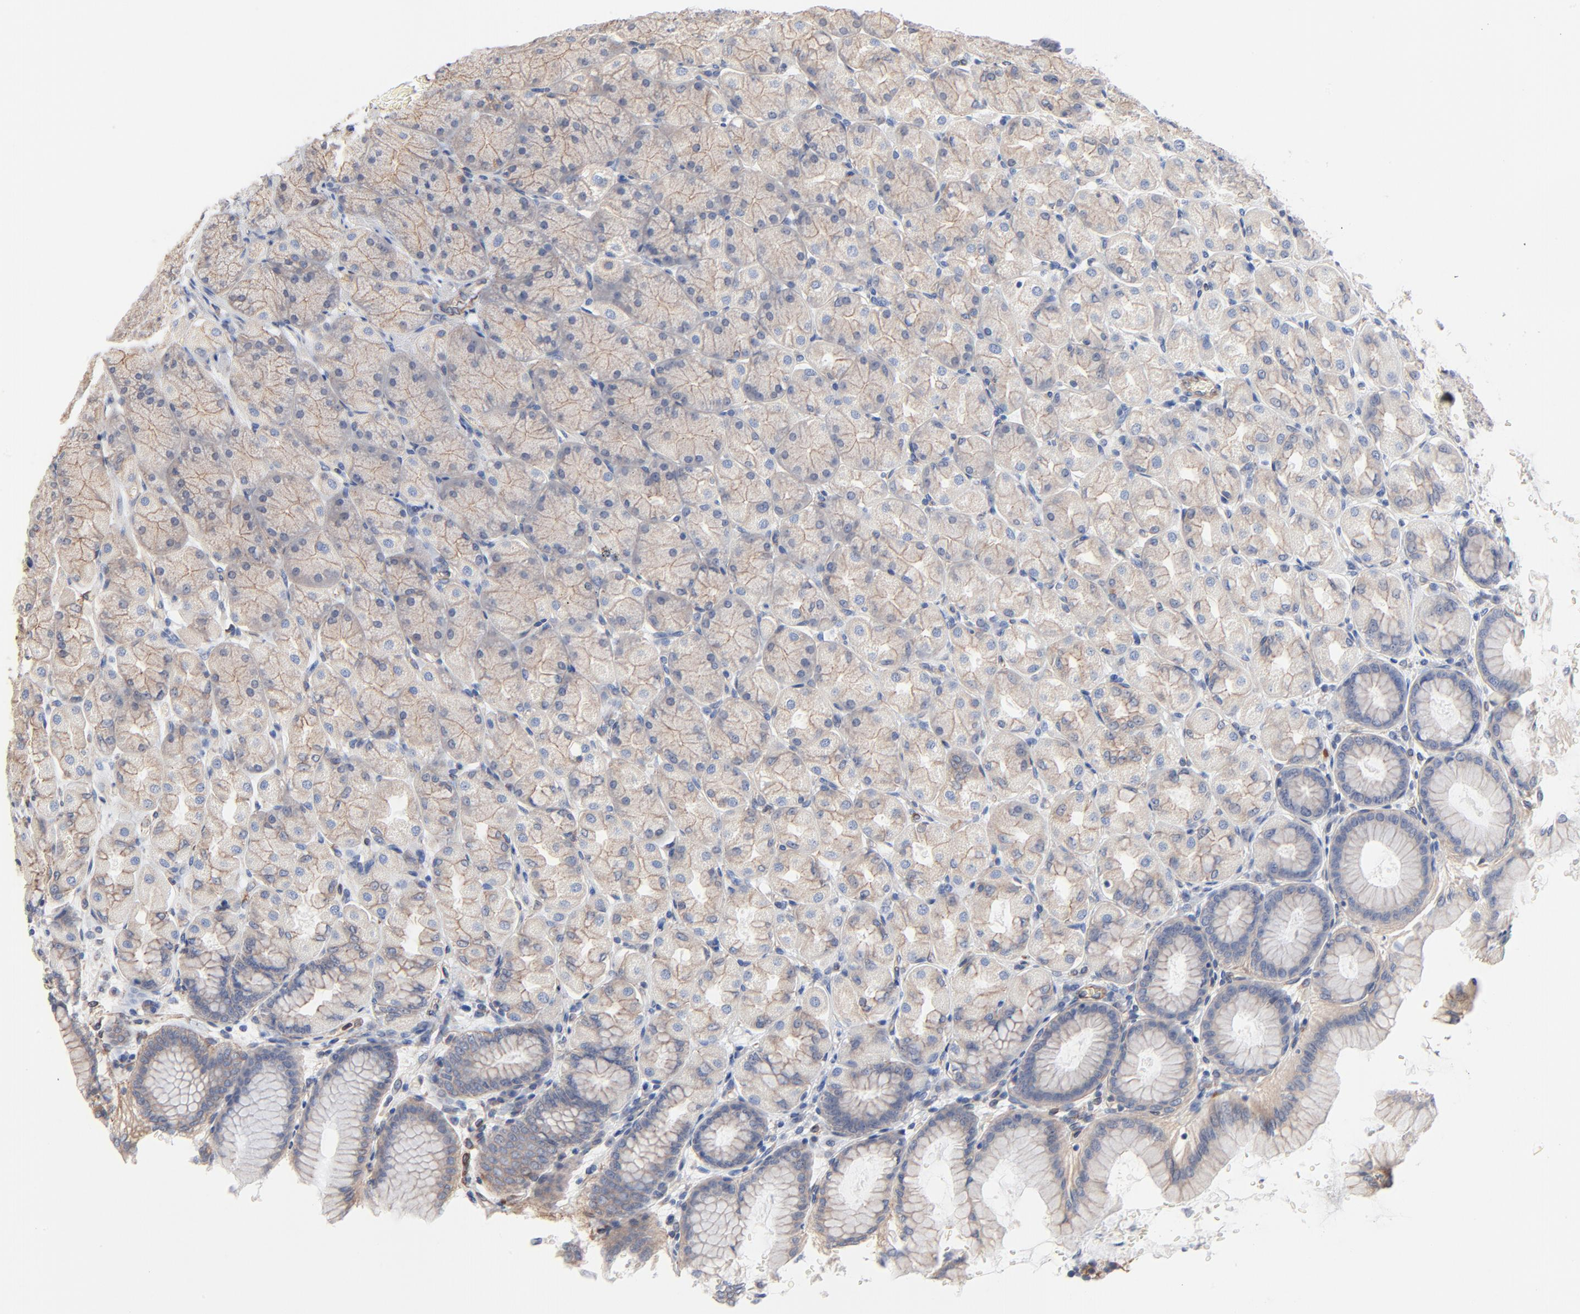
{"staining": {"intensity": "weak", "quantity": "<25%", "location": "cytoplasmic/membranous"}, "tissue": "stomach", "cell_type": "Glandular cells", "image_type": "normal", "snomed": [{"axis": "morphology", "description": "Normal tissue, NOS"}, {"axis": "topography", "description": "Stomach, upper"}], "caption": "High magnification brightfield microscopy of benign stomach stained with DAB (3,3'-diaminobenzidine) (brown) and counterstained with hematoxylin (blue): glandular cells show no significant positivity.", "gene": "ABCD4", "patient": {"sex": "female", "age": 56}}